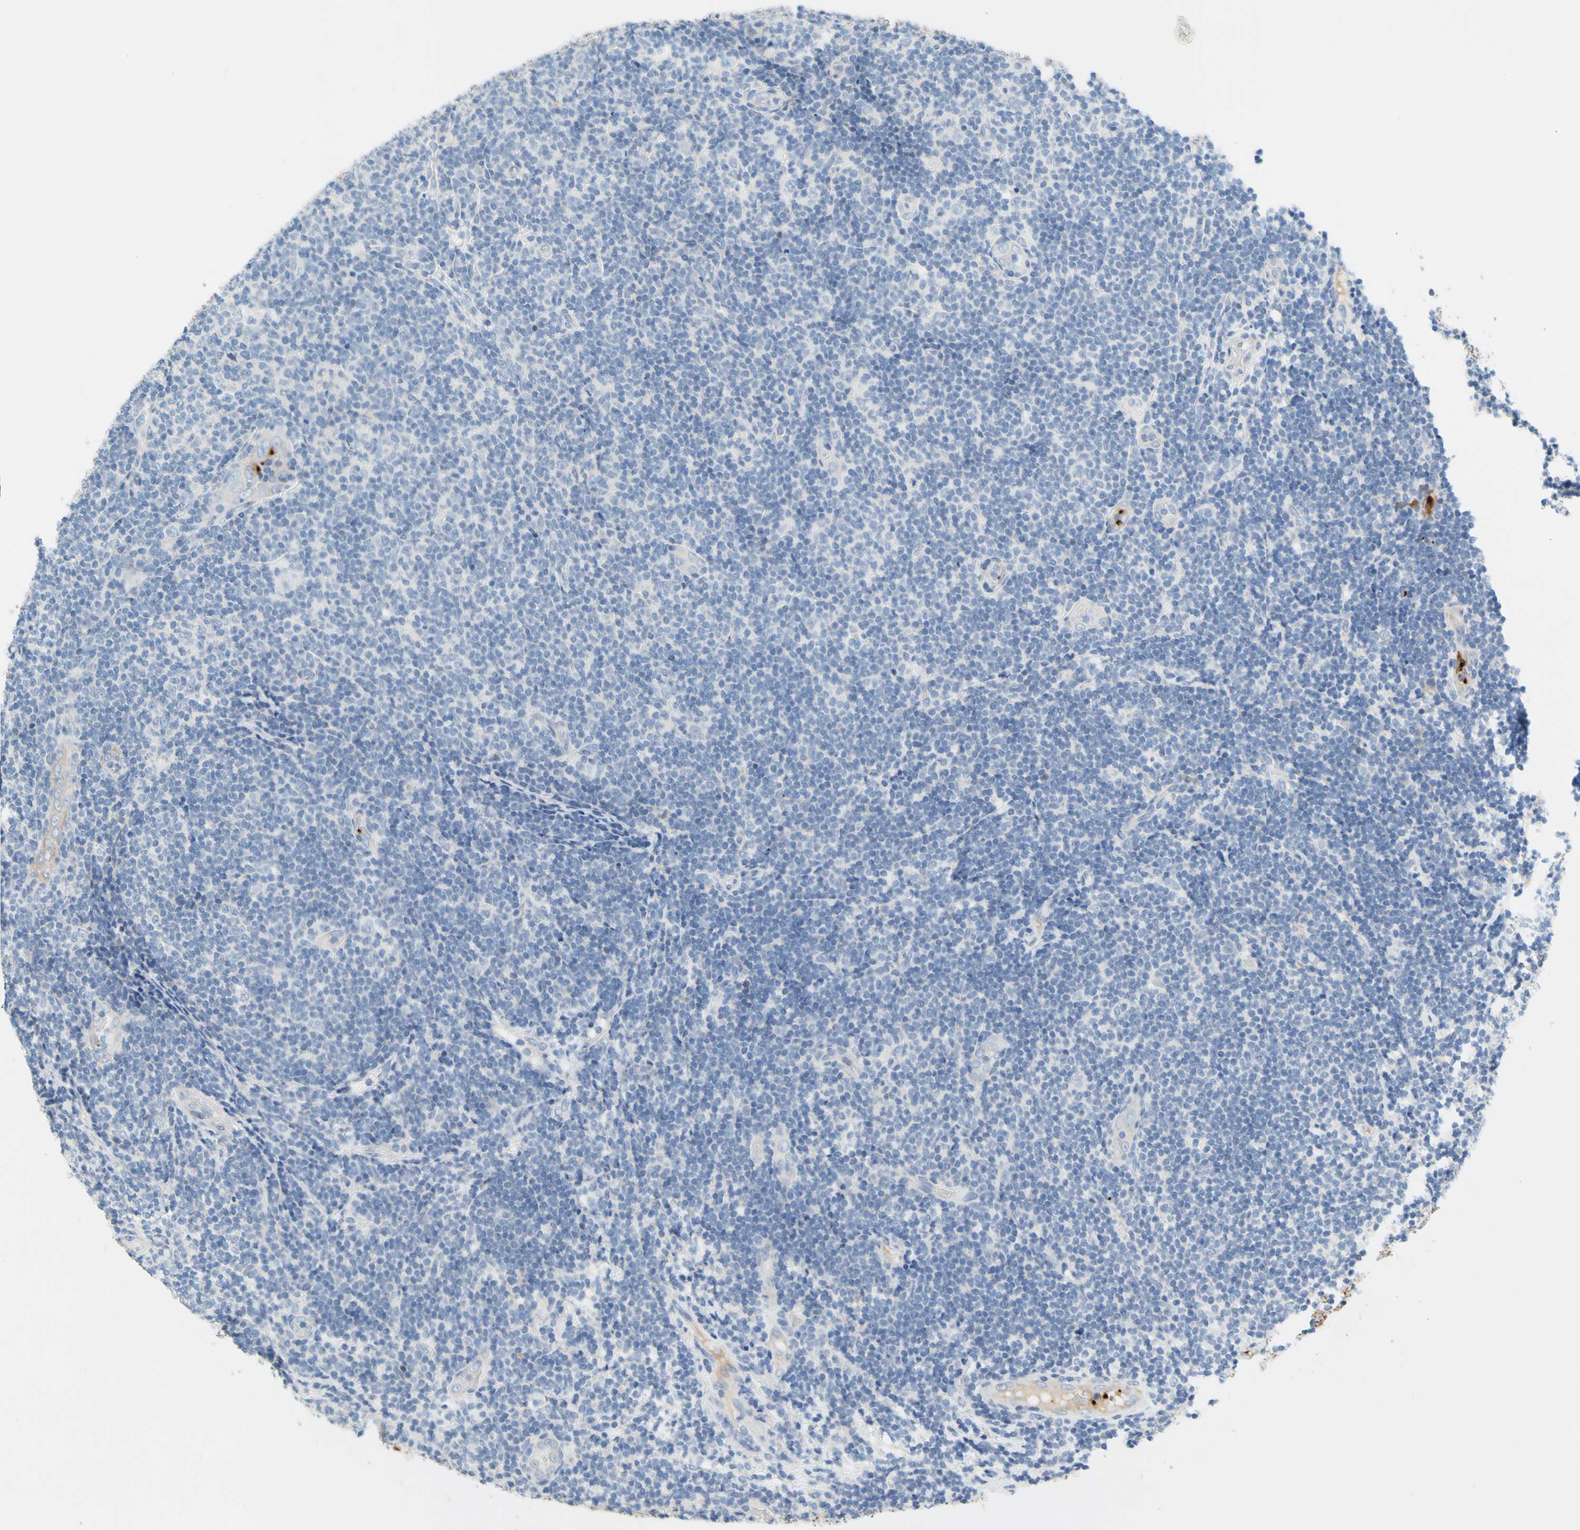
{"staining": {"intensity": "negative", "quantity": "none", "location": "none"}, "tissue": "lymphoma", "cell_type": "Tumor cells", "image_type": "cancer", "snomed": [{"axis": "morphology", "description": "Malignant lymphoma, non-Hodgkin's type, Low grade"}, {"axis": "topography", "description": "Lymph node"}], "caption": "Immunohistochemical staining of human low-grade malignant lymphoma, non-Hodgkin's type demonstrates no significant staining in tumor cells.", "gene": "PPBP", "patient": {"sex": "male", "age": 83}}